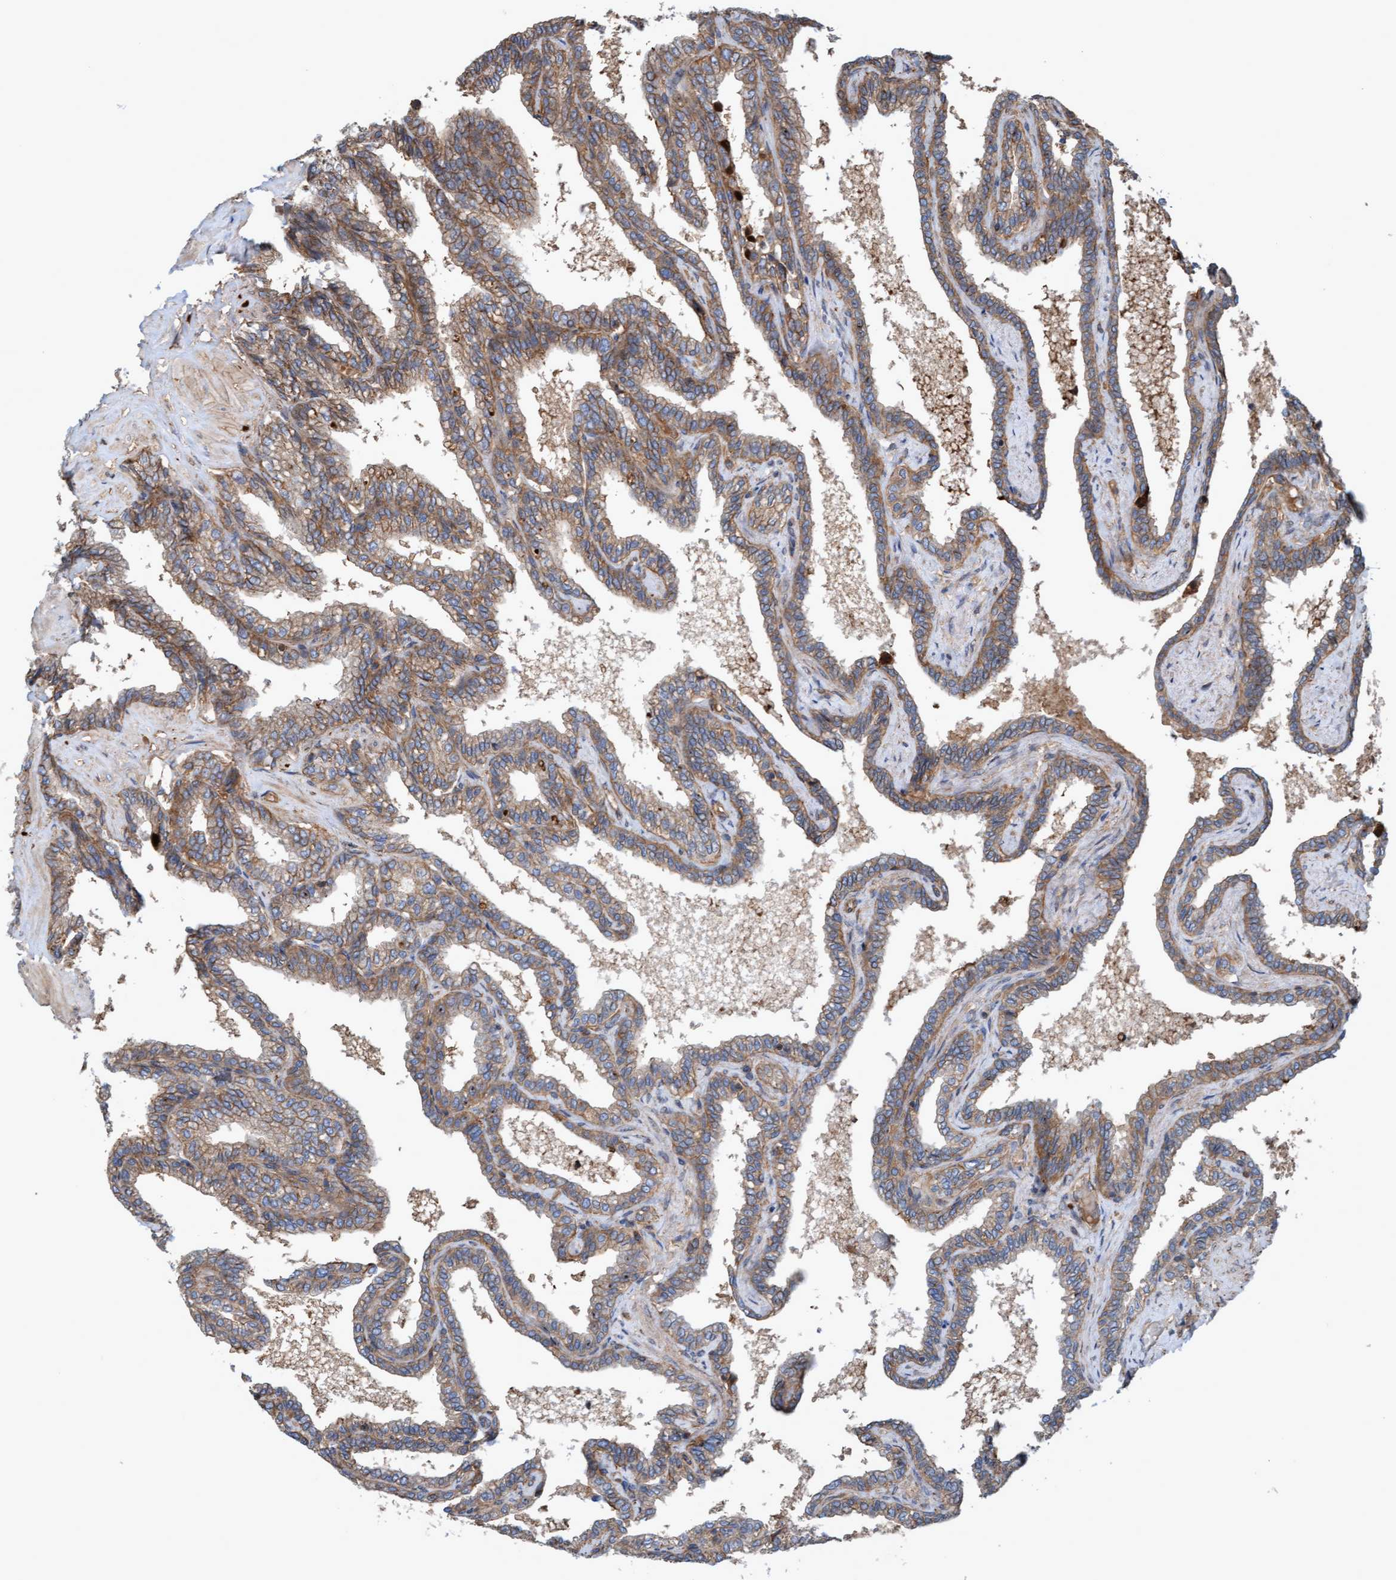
{"staining": {"intensity": "moderate", "quantity": ">75%", "location": "cytoplasmic/membranous"}, "tissue": "seminal vesicle", "cell_type": "Glandular cells", "image_type": "normal", "snomed": [{"axis": "morphology", "description": "Normal tissue, NOS"}, {"axis": "topography", "description": "Seminal veicle"}], "caption": "Benign seminal vesicle demonstrates moderate cytoplasmic/membranous expression in approximately >75% of glandular cells, visualized by immunohistochemistry.", "gene": "ERAL1", "patient": {"sex": "male", "age": 46}}